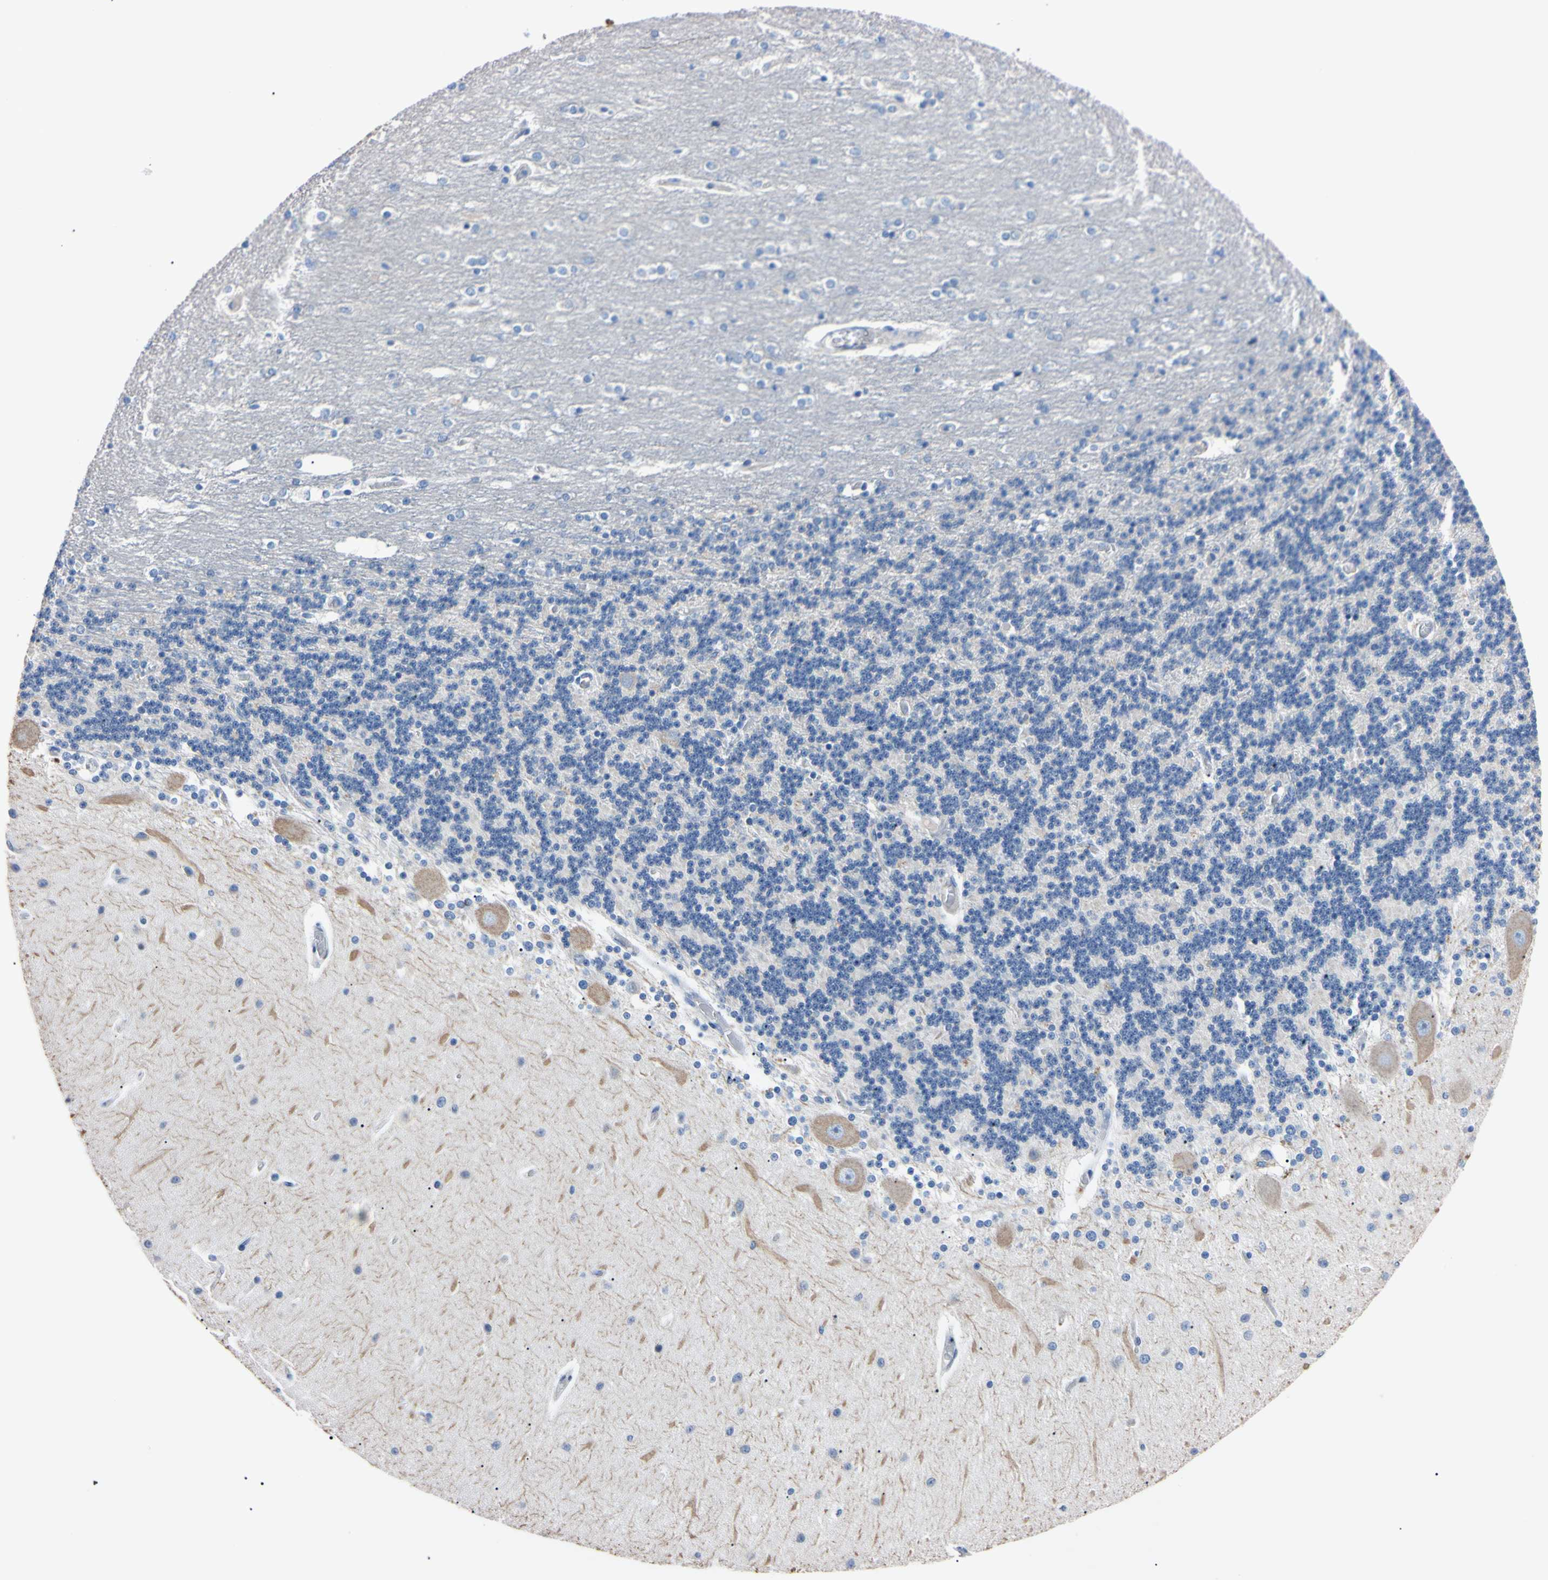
{"staining": {"intensity": "negative", "quantity": "none", "location": "none"}, "tissue": "cerebellum", "cell_type": "Cells in granular layer", "image_type": "normal", "snomed": [{"axis": "morphology", "description": "Normal tissue, NOS"}, {"axis": "topography", "description": "Cerebellum"}], "caption": "Immunohistochemistry image of normal cerebellum: human cerebellum stained with DAB (3,3'-diaminobenzidine) displays no significant protein expression in cells in granular layer.", "gene": "PNKD", "patient": {"sex": "female", "age": 54}}